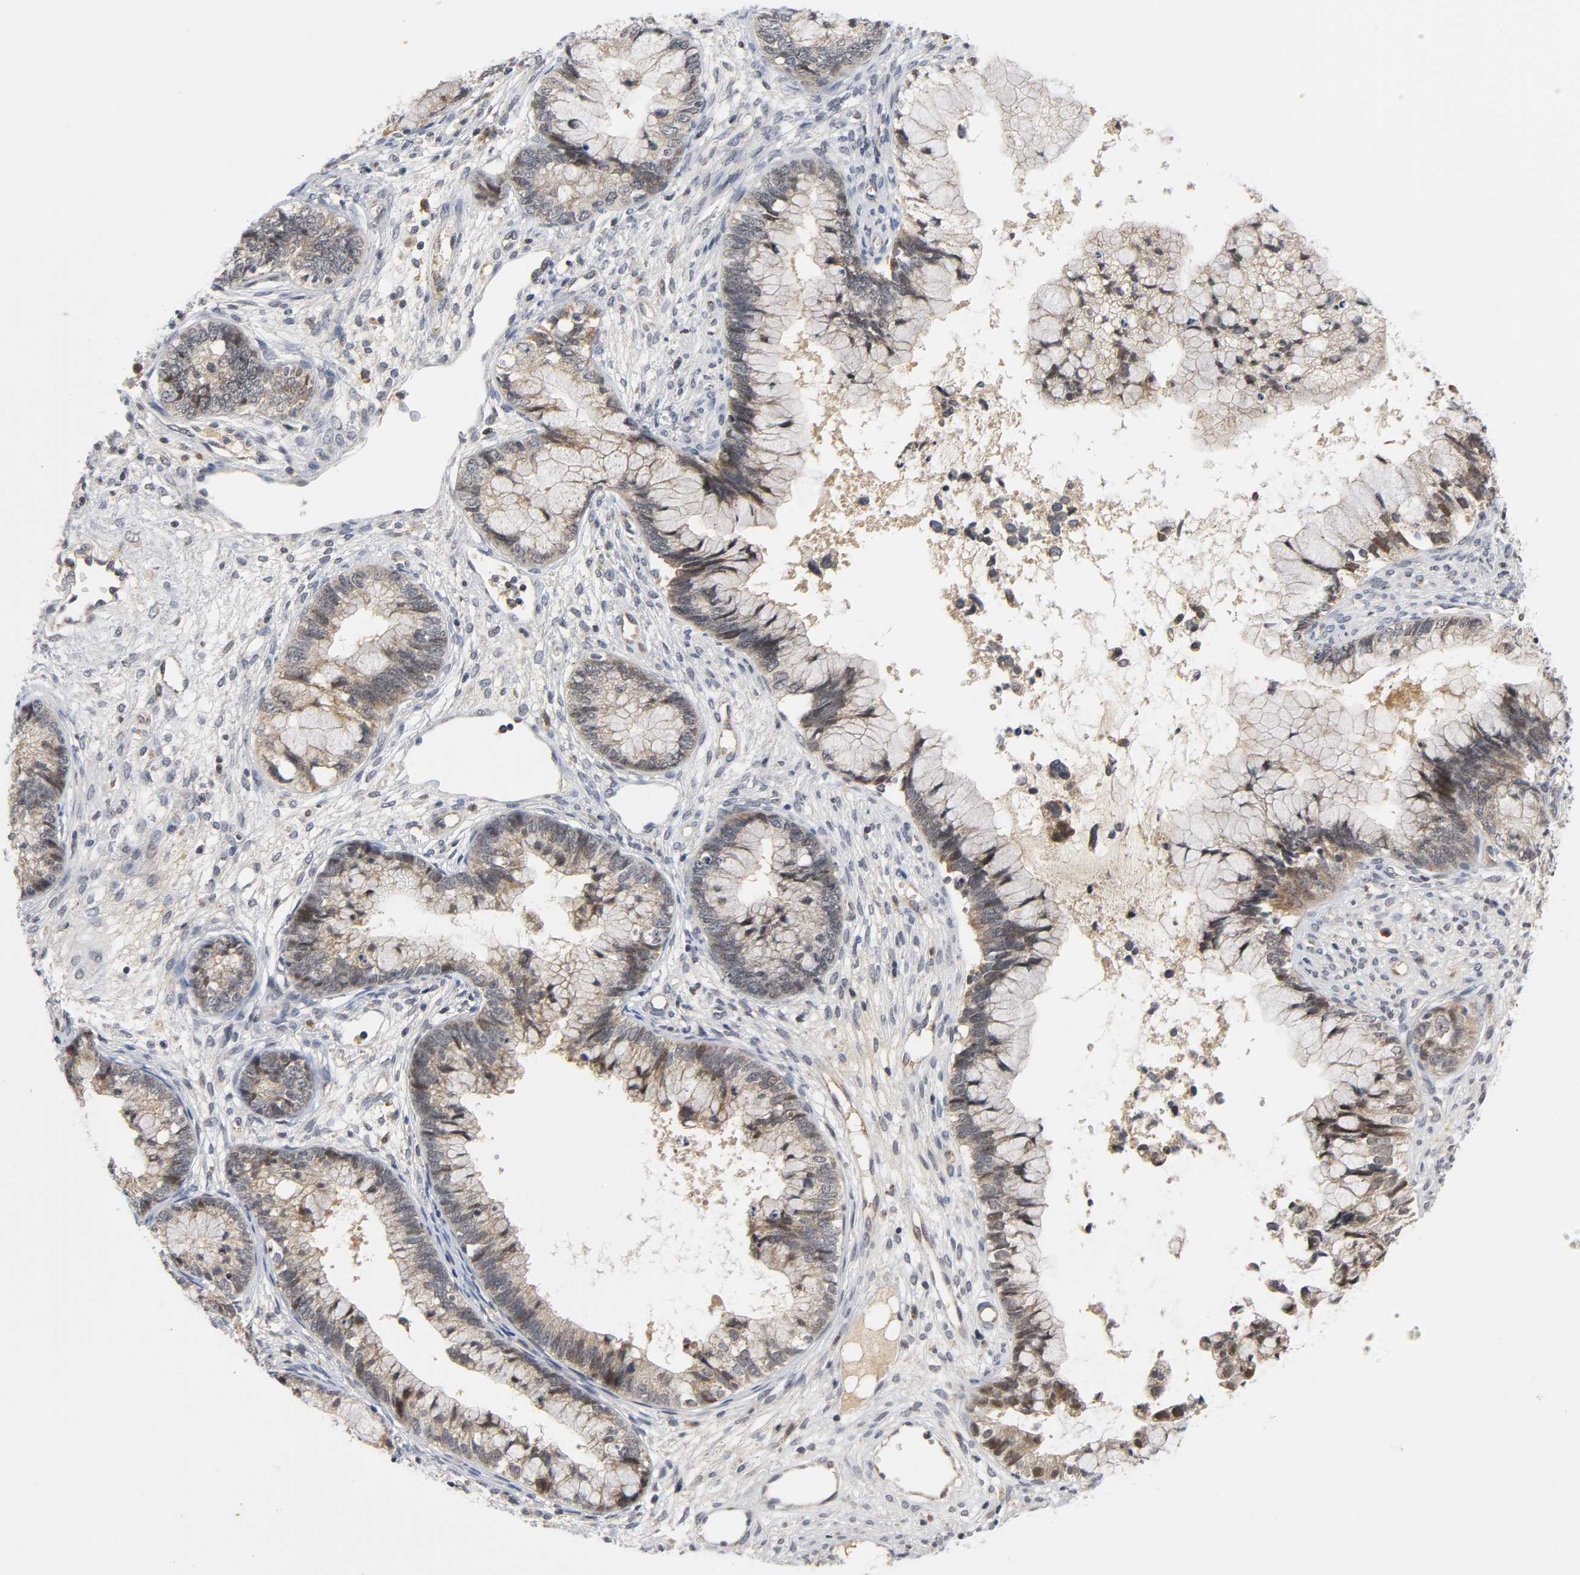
{"staining": {"intensity": "weak", "quantity": "25%-75%", "location": "cytoplasmic/membranous"}, "tissue": "cervical cancer", "cell_type": "Tumor cells", "image_type": "cancer", "snomed": [{"axis": "morphology", "description": "Adenocarcinoma, NOS"}, {"axis": "topography", "description": "Cervix"}], "caption": "An immunohistochemistry (IHC) image of tumor tissue is shown. Protein staining in brown labels weak cytoplasmic/membranous positivity in cervical cancer (adenocarcinoma) within tumor cells.", "gene": "NRP1", "patient": {"sex": "female", "age": 44}}